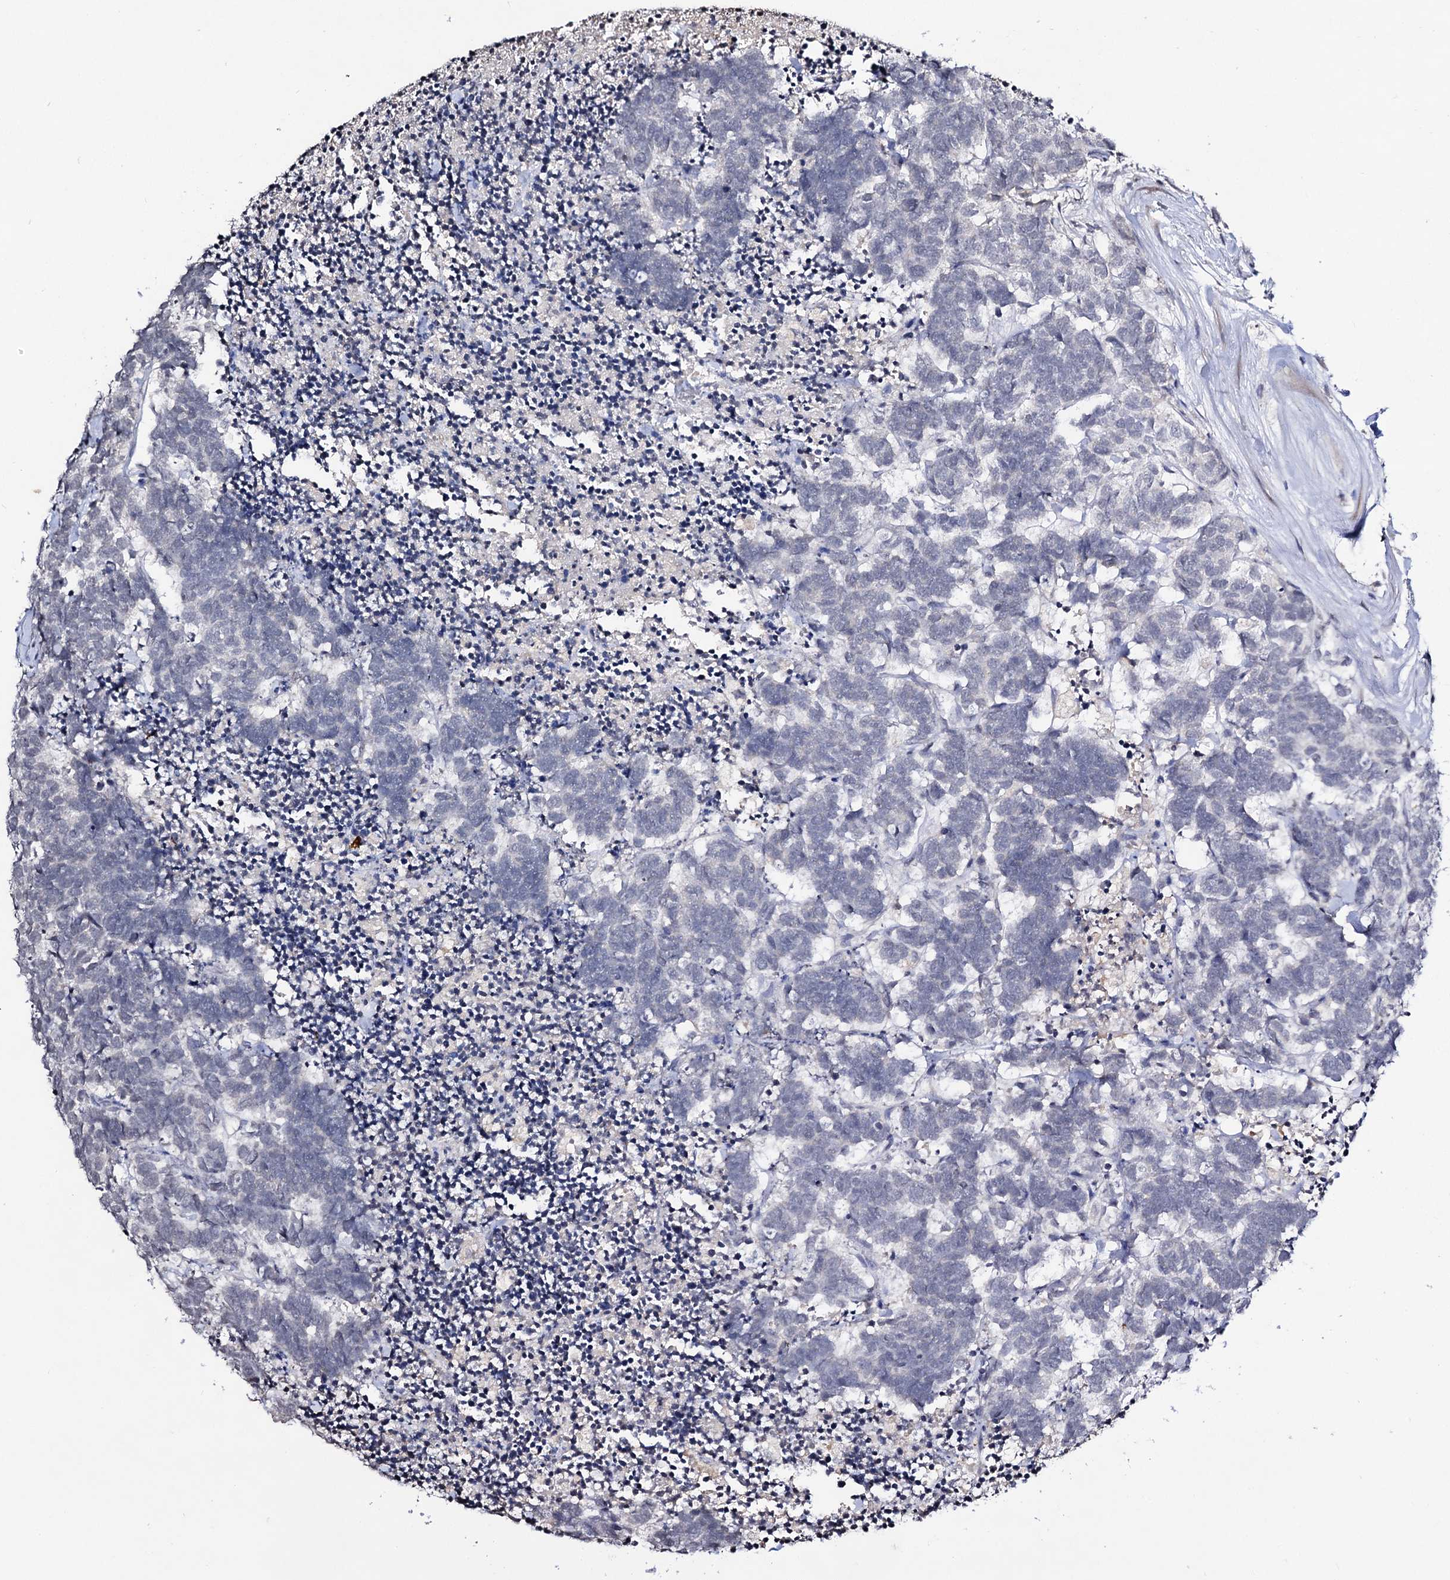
{"staining": {"intensity": "negative", "quantity": "none", "location": "none"}, "tissue": "carcinoid", "cell_type": "Tumor cells", "image_type": "cancer", "snomed": [{"axis": "morphology", "description": "Carcinoma, NOS"}, {"axis": "morphology", "description": "Carcinoid, malignant, NOS"}, {"axis": "topography", "description": "Urinary bladder"}], "caption": "Protein analysis of carcinoid displays no significant positivity in tumor cells.", "gene": "PLIN1", "patient": {"sex": "male", "age": 57}}